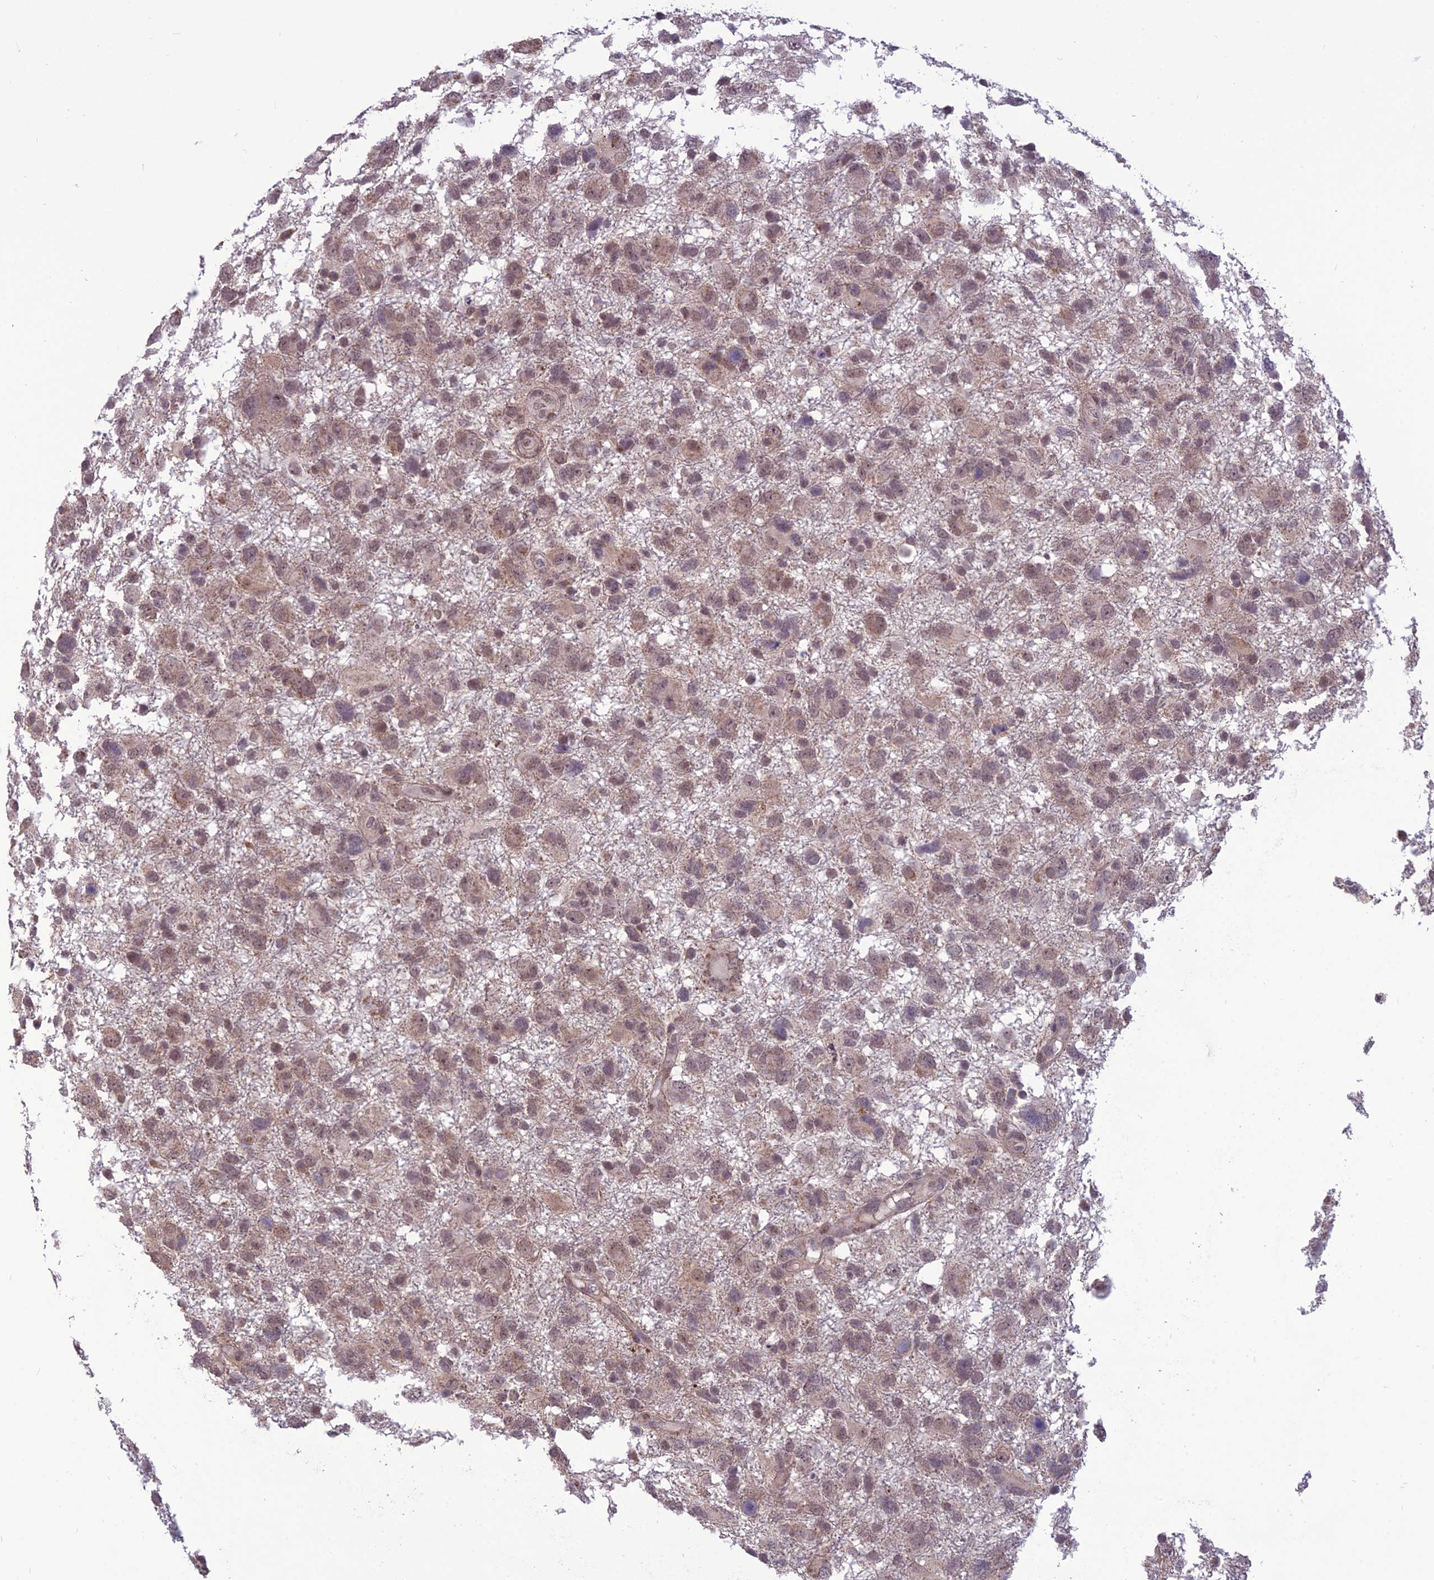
{"staining": {"intensity": "weak", "quantity": "25%-75%", "location": "cytoplasmic/membranous,nuclear"}, "tissue": "glioma", "cell_type": "Tumor cells", "image_type": "cancer", "snomed": [{"axis": "morphology", "description": "Glioma, malignant, High grade"}, {"axis": "topography", "description": "Brain"}], "caption": "This histopathology image reveals malignant high-grade glioma stained with IHC to label a protein in brown. The cytoplasmic/membranous and nuclear of tumor cells show weak positivity for the protein. Nuclei are counter-stained blue.", "gene": "FBRS", "patient": {"sex": "male", "age": 61}}